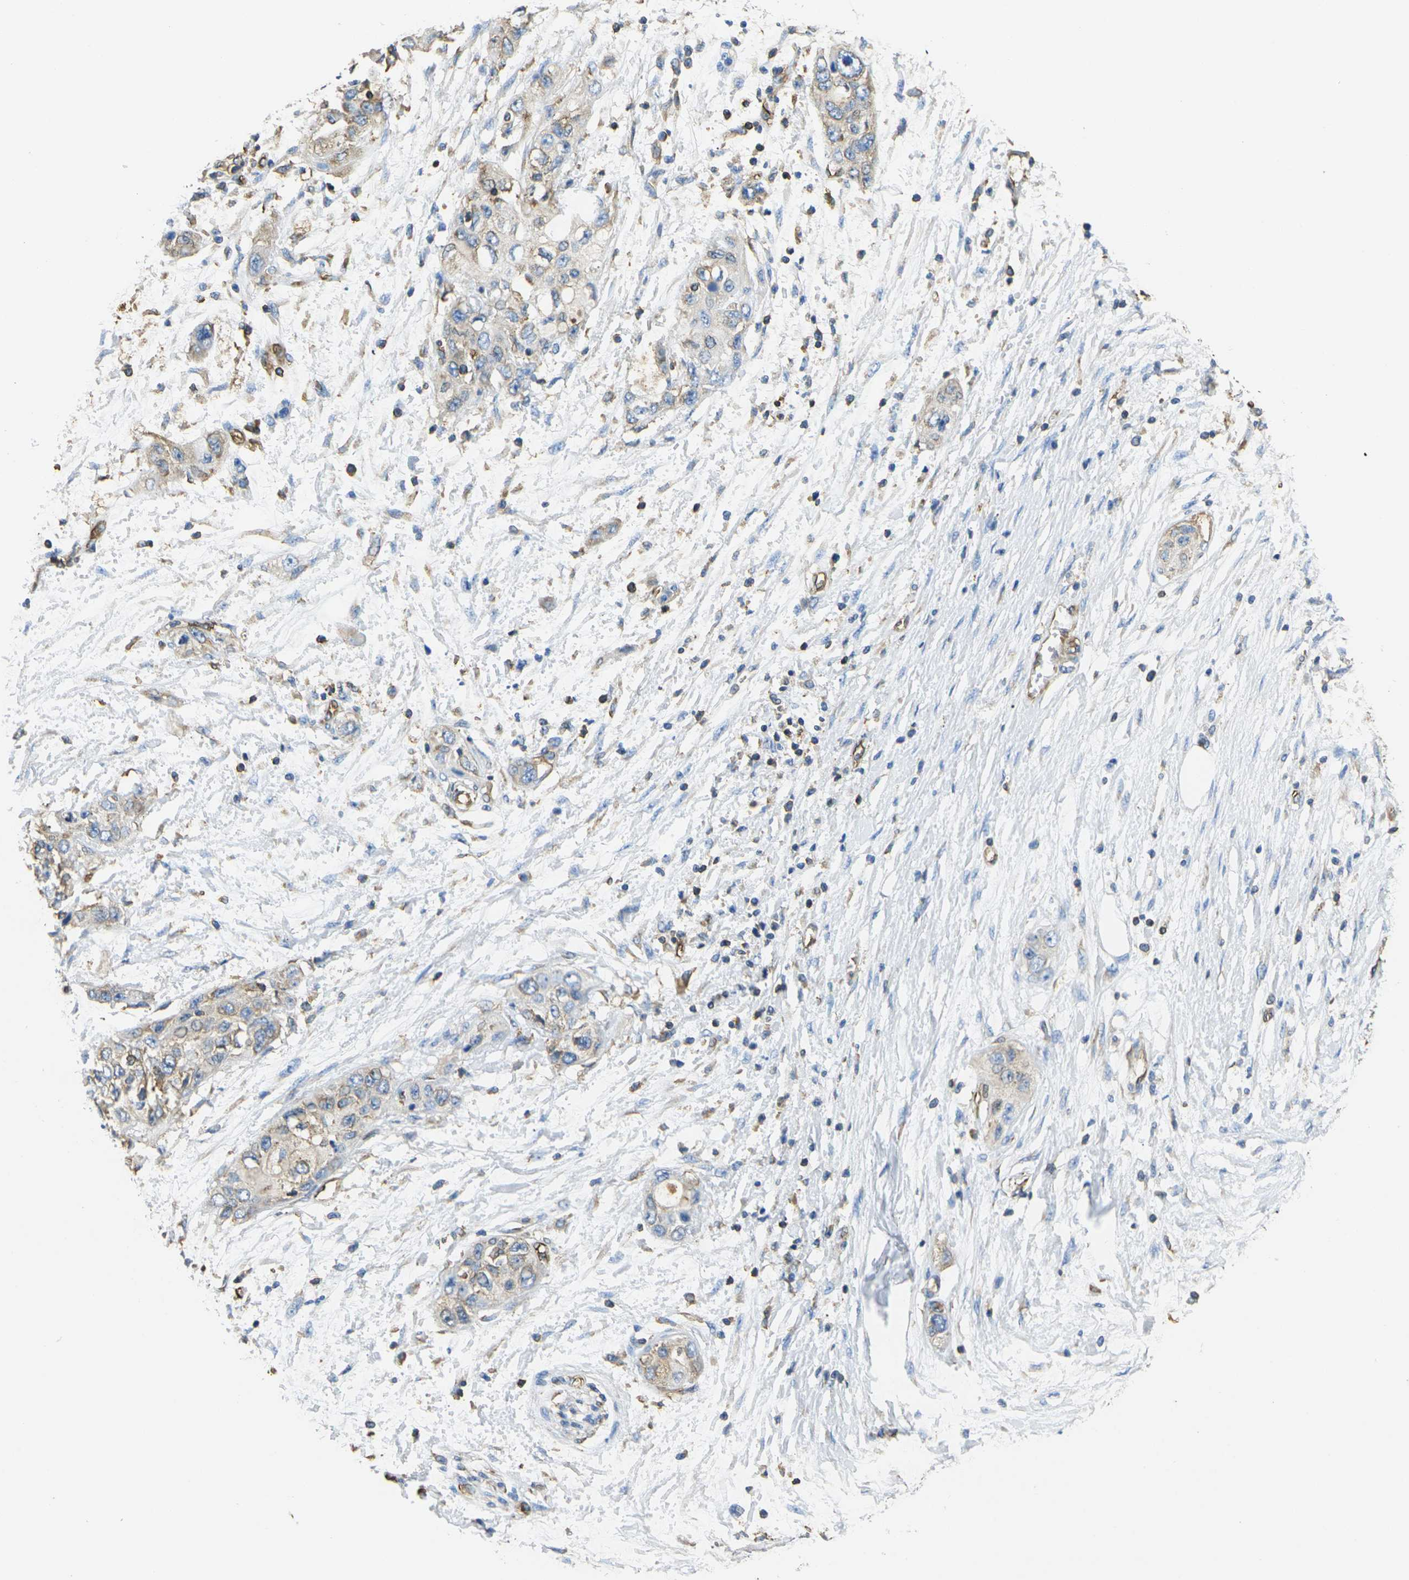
{"staining": {"intensity": "moderate", "quantity": "25%-75%", "location": "cytoplasmic/membranous"}, "tissue": "pancreatic cancer", "cell_type": "Tumor cells", "image_type": "cancer", "snomed": [{"axis": "morphology", "description": "Adenocarcinoma, NOS"}, {"axis": "topography", "description": "Pancreas"}], "caption": "Tumor cells exhibit medium levels of moderate cytoplasmic/membranous positivity in about 25%-75% of cells in pancreatic cancer. The staining was performed using DAB to visualize the protein expression in brown, while the nuclei were stained in blue with hematoxylin (Magnification: 20x).", "gene": "FAM110D", "patient": {"sex": "female", "age": 70}}